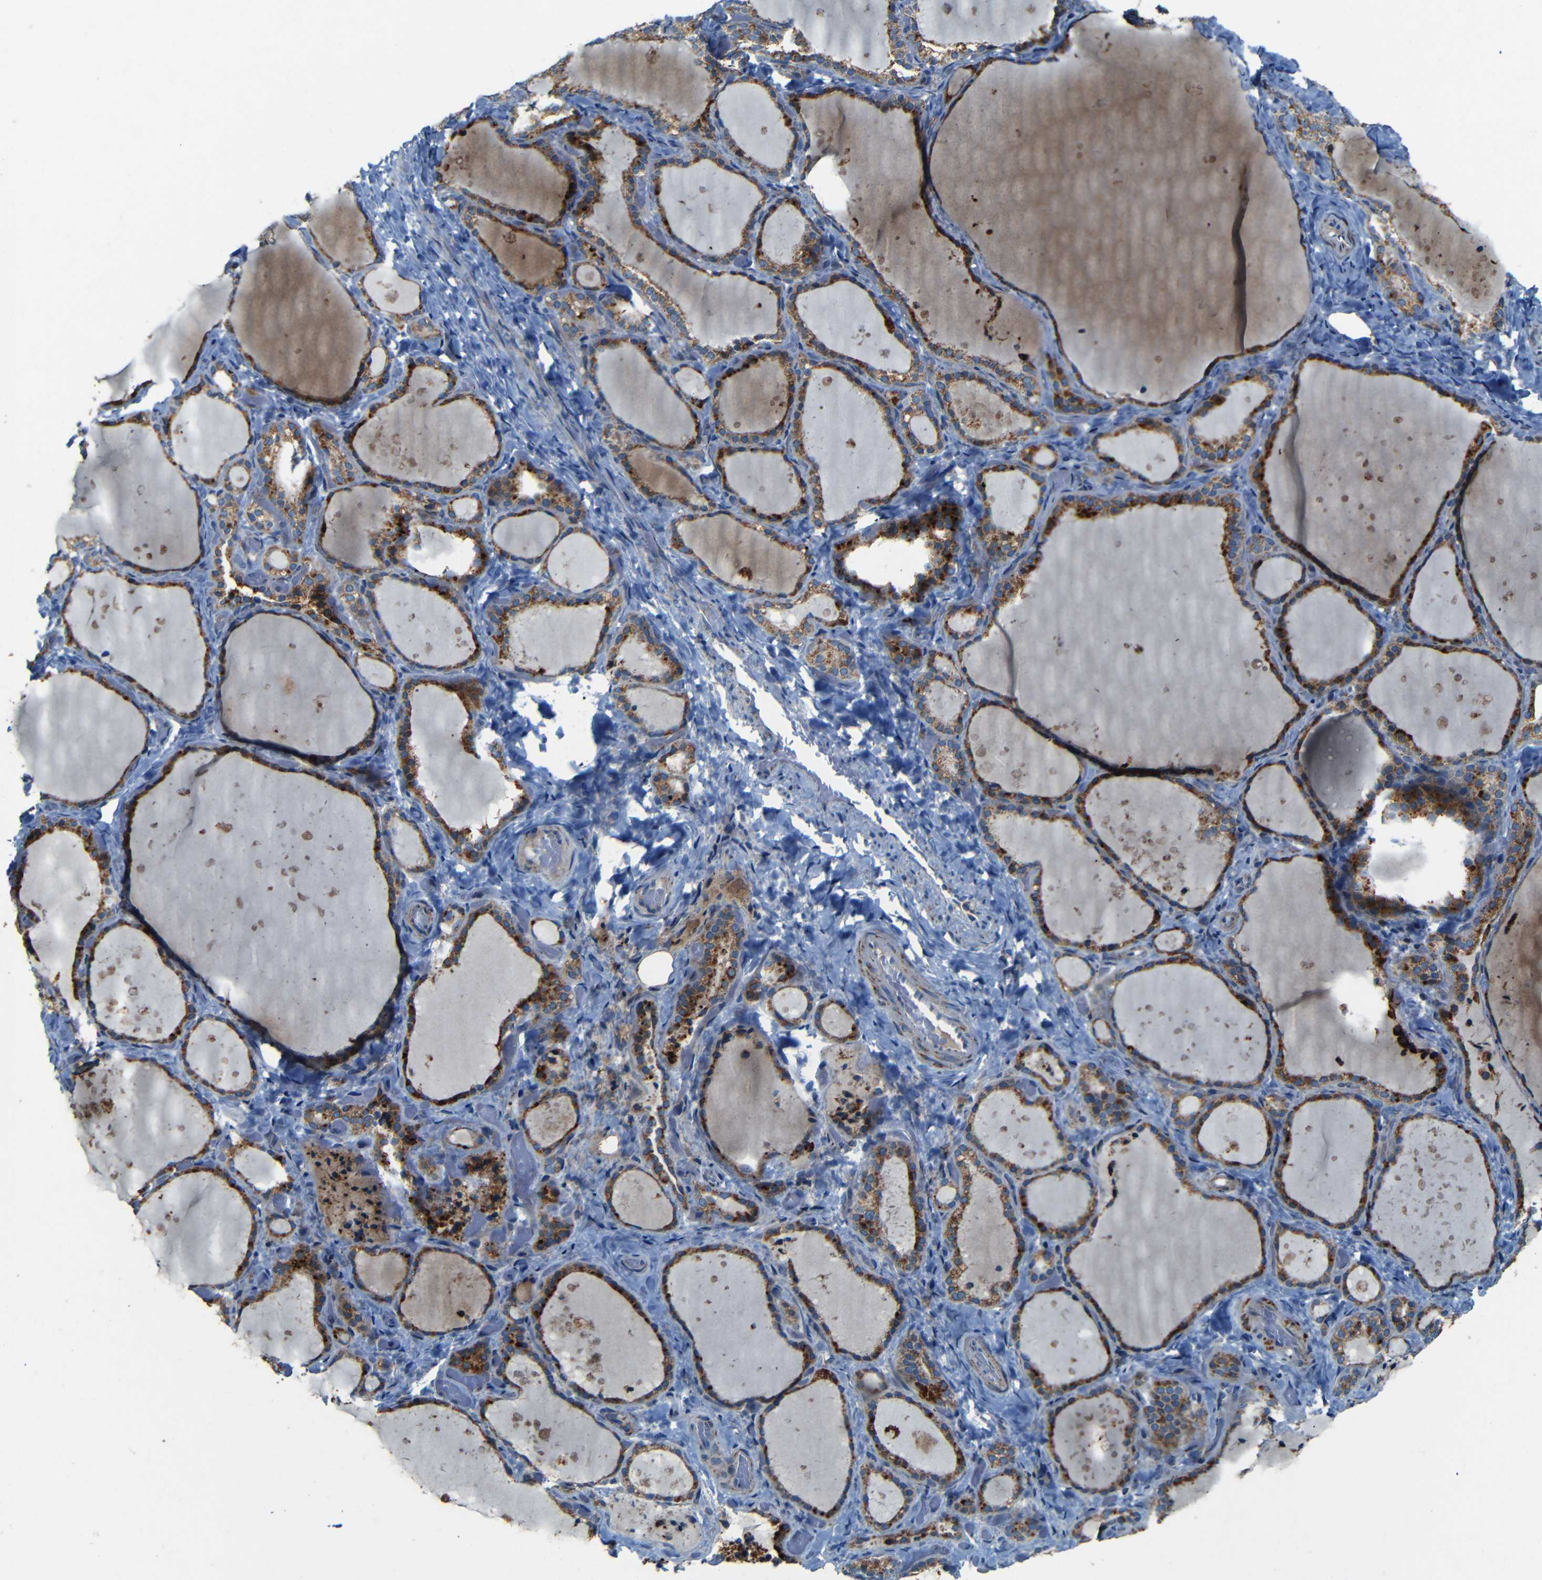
{"staining": {"intensity": "strong", "quantity": ">75%", "location": "cytoplasmic/membranous"}, "tissue": "thyroid gland", "cell_type": "Glandular cells", "image_type": "normal", "snomed": [{"axis": "morphology", "description": "Normal tissue, NOS"}, {"axis": "topography", "description": "Thyroid gland"}], "caption": "The histopathology image displays immunohistochemical staining of unremarkable thyroid gland. There is strong cytoplasmic/membranous staining is seen in approximately >75% of glandular cells.", "gene": "WSCD2", "patient": {"sex": "female", "age": 44}}